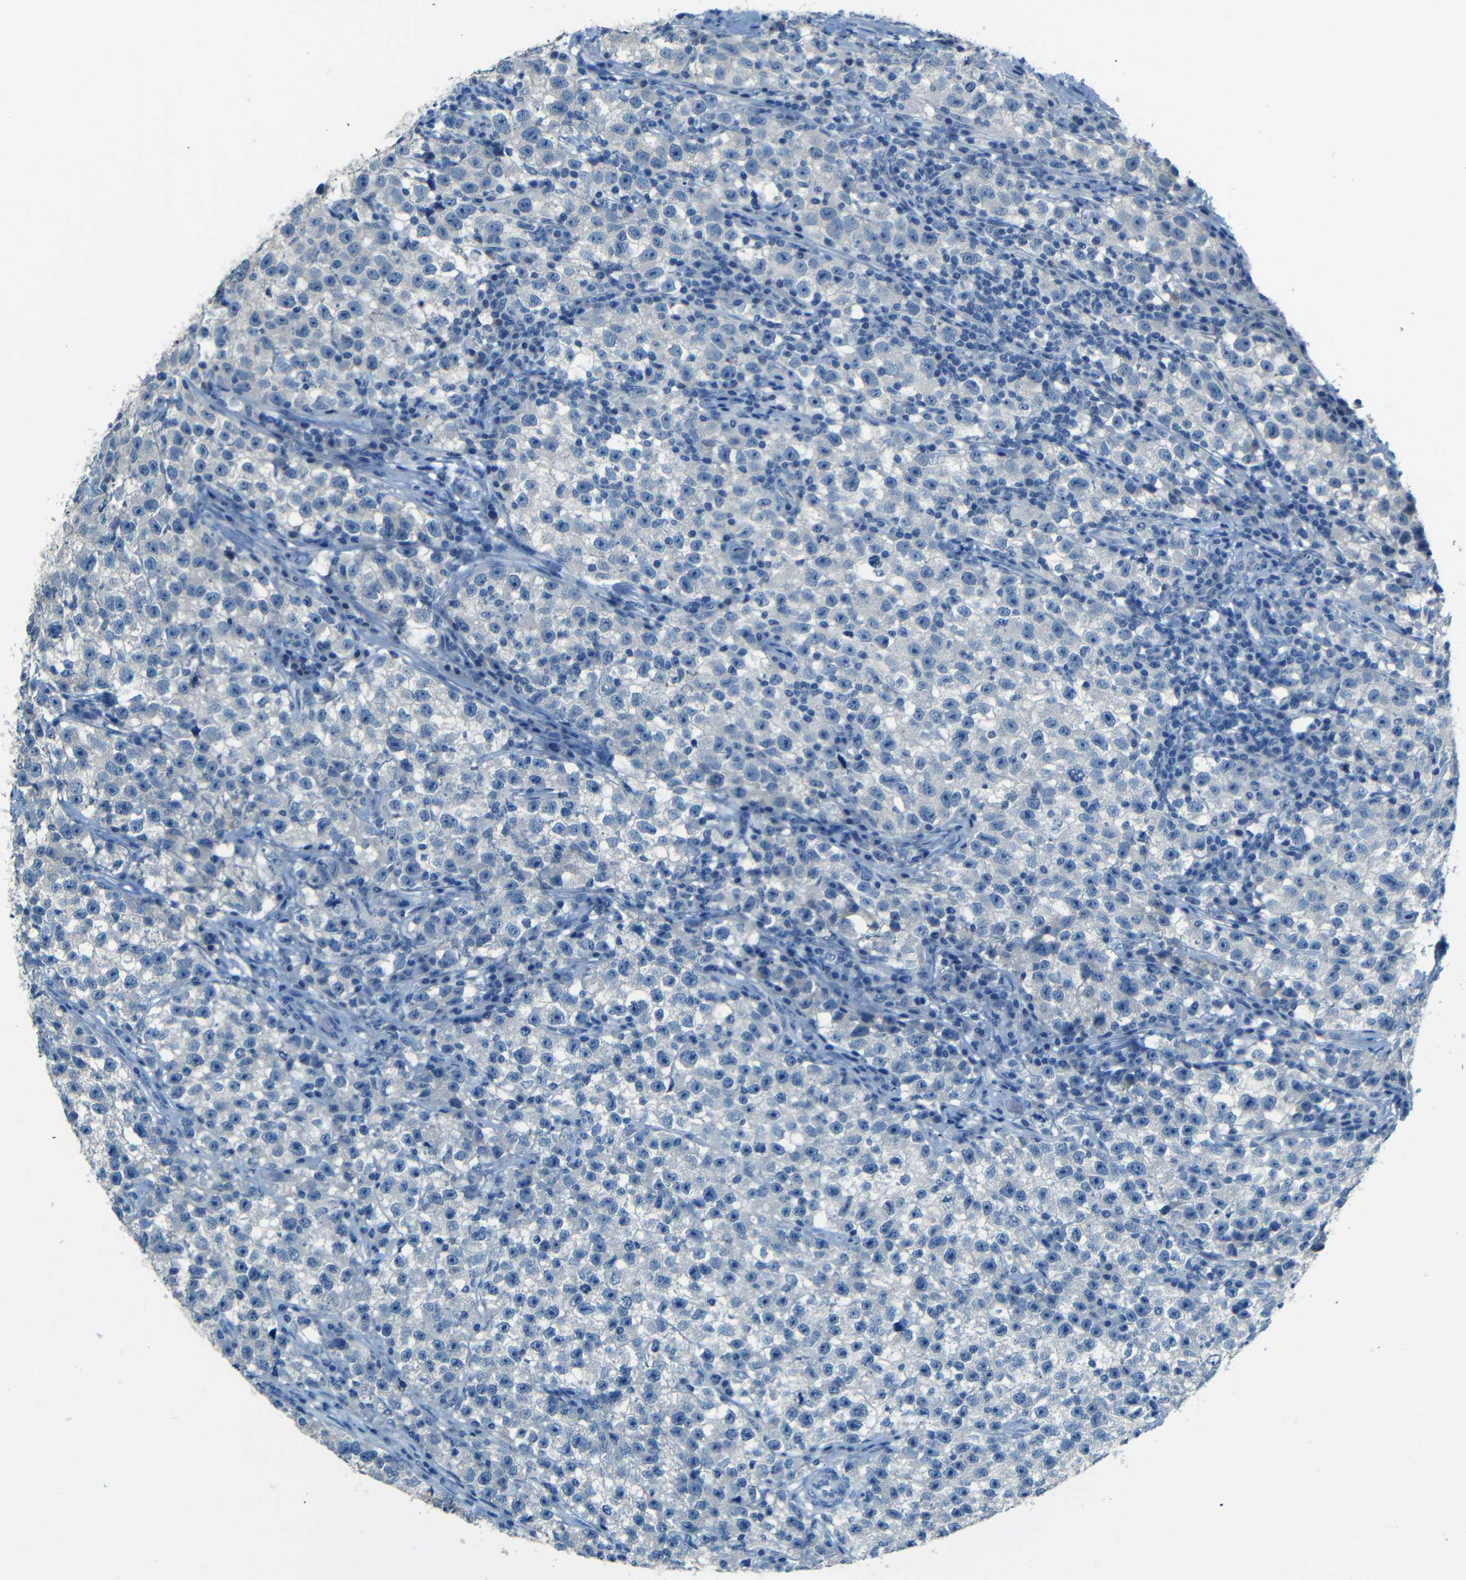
{"staining": {"intensity": "negative", "quantity": "none", "location": "none"}, "tissue": "testis cancer", "cell_type": "Tumor cells", "image_type": "cancer", "snomed": [{"axis": "morphology", "description": "Seminoma, NOS"}, {"axis": "topography", "description": "Testis"}], "caption": "Image shows no protein expression in tumor cells of testis seminoma tissue.", "gene": "ZMAT1", "patient": {"sex": "male", "age": 22}}